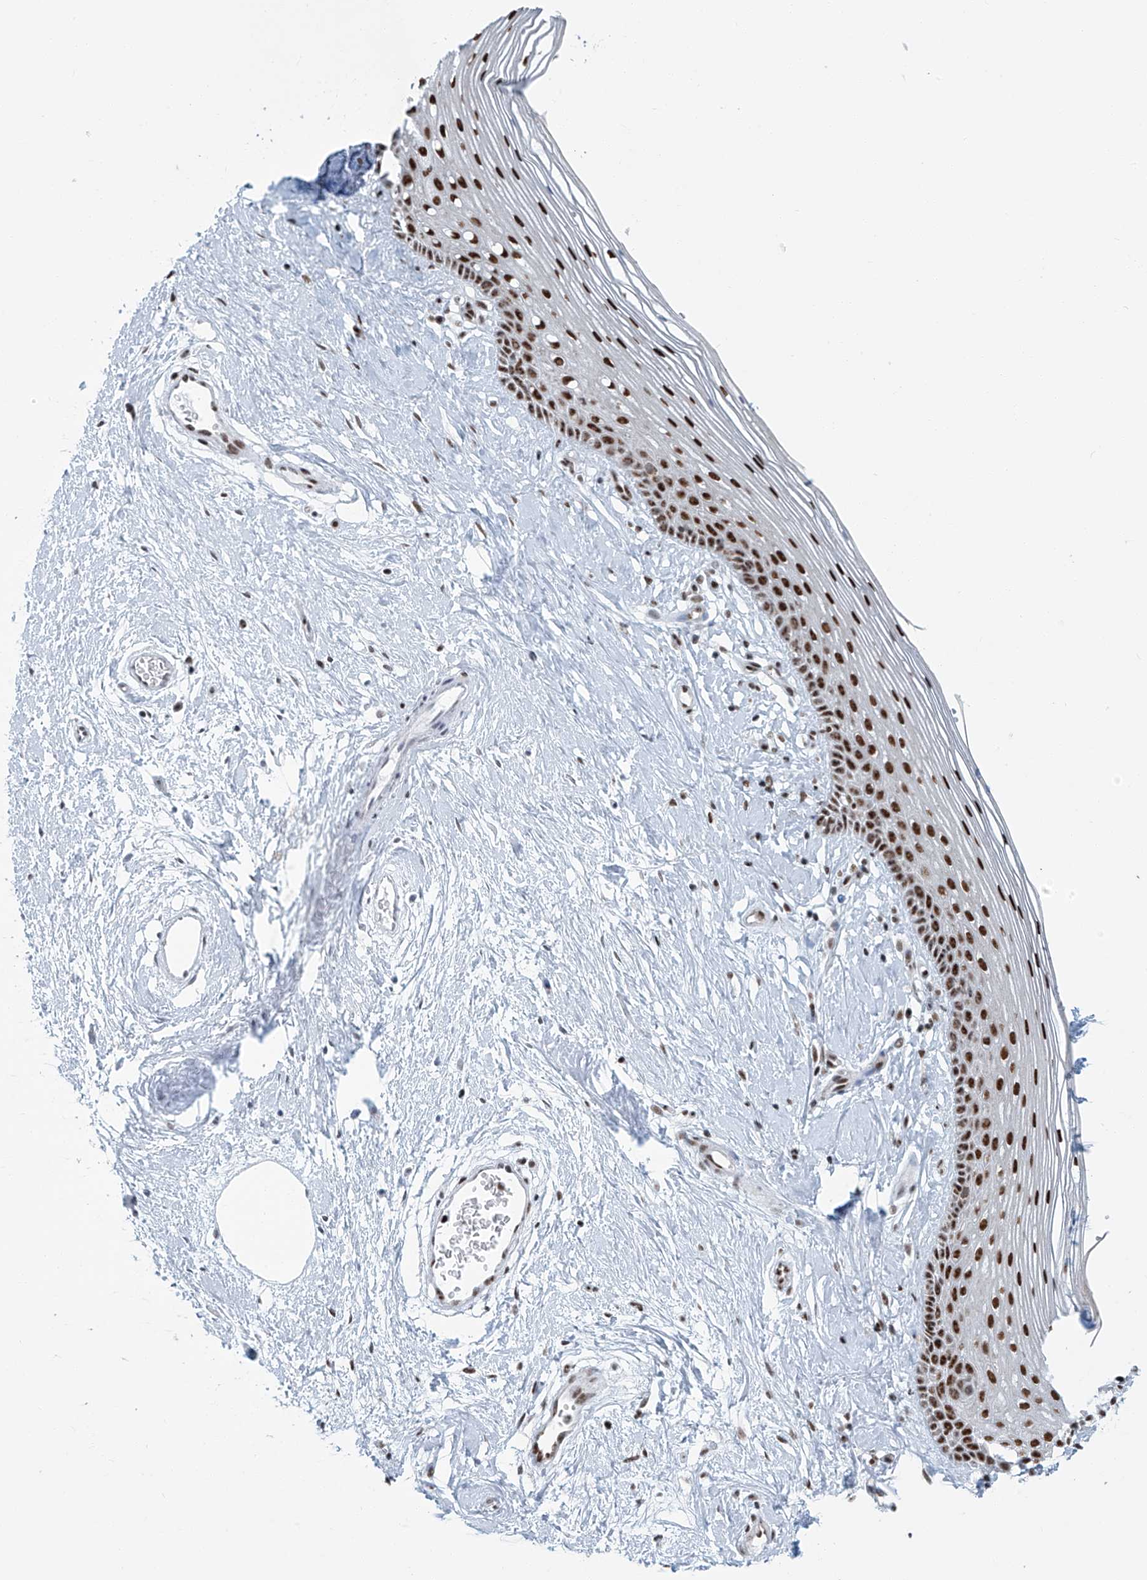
{"staining": {"intensity": "strong", "quantity": ">75%", "location": "nuclear"}, "tissue": "vagina", "cell_type": "Squamous epithelial cells", "image_type": "normal", "snomed": [{"axis": "morphology", "description": "Normal tissue, NOS"}, {"axis": "topography", "description": "Vagina"}], "caption": "High-magnification brightfield microscopy of unremarkable vagina stained with DAB (brown) and counterstained with hematoxylin (blue). squamous epithelial cells exhibit strong nuclear positivity is seen in about>75% of cells.", "gene": "ENSG00000257390", "patient": {"sex": "female", "age": 46}}